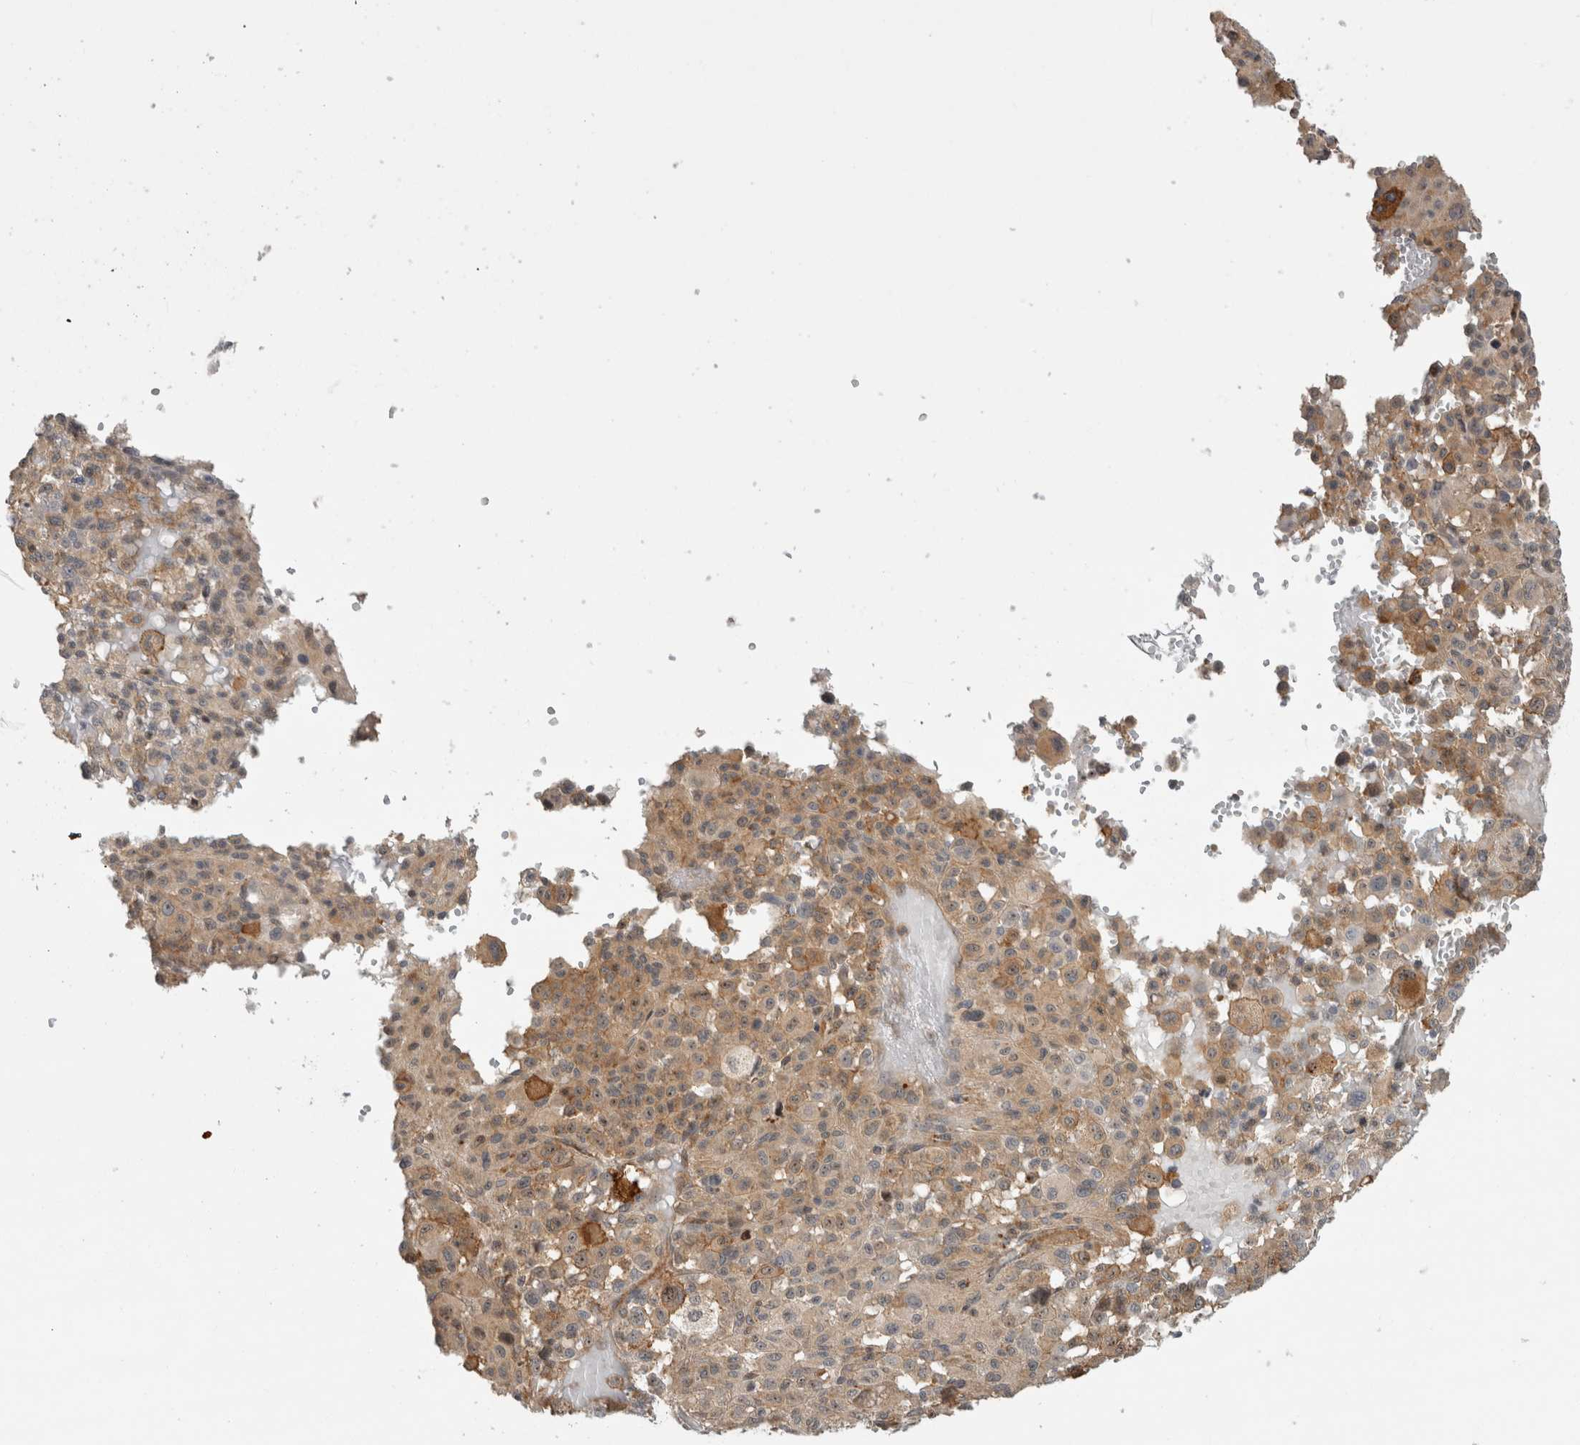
{"staining": {"intensity": "moderate", "quantity": ">75%", "location": "cytoplasmic/membranous,nuclear"}, "tissue": "melanoma", "cell_type": "Tumor cells", "image_type": "cancer", "snomed": [{"axis": "morphology", "description": "Malignant melanoma, Metastatic site"}, {"axis": "topography", "description": "Skin"}], "caption": "IHC histopathology image of melanoma stained for a protein (brown), which exhibits medium levels of moderate cytoplasmic/membranous and nuclear staining in about >75% of tumor cells.", "gene": "WASF2", "patient": {"sex": "female", "age": 74}}